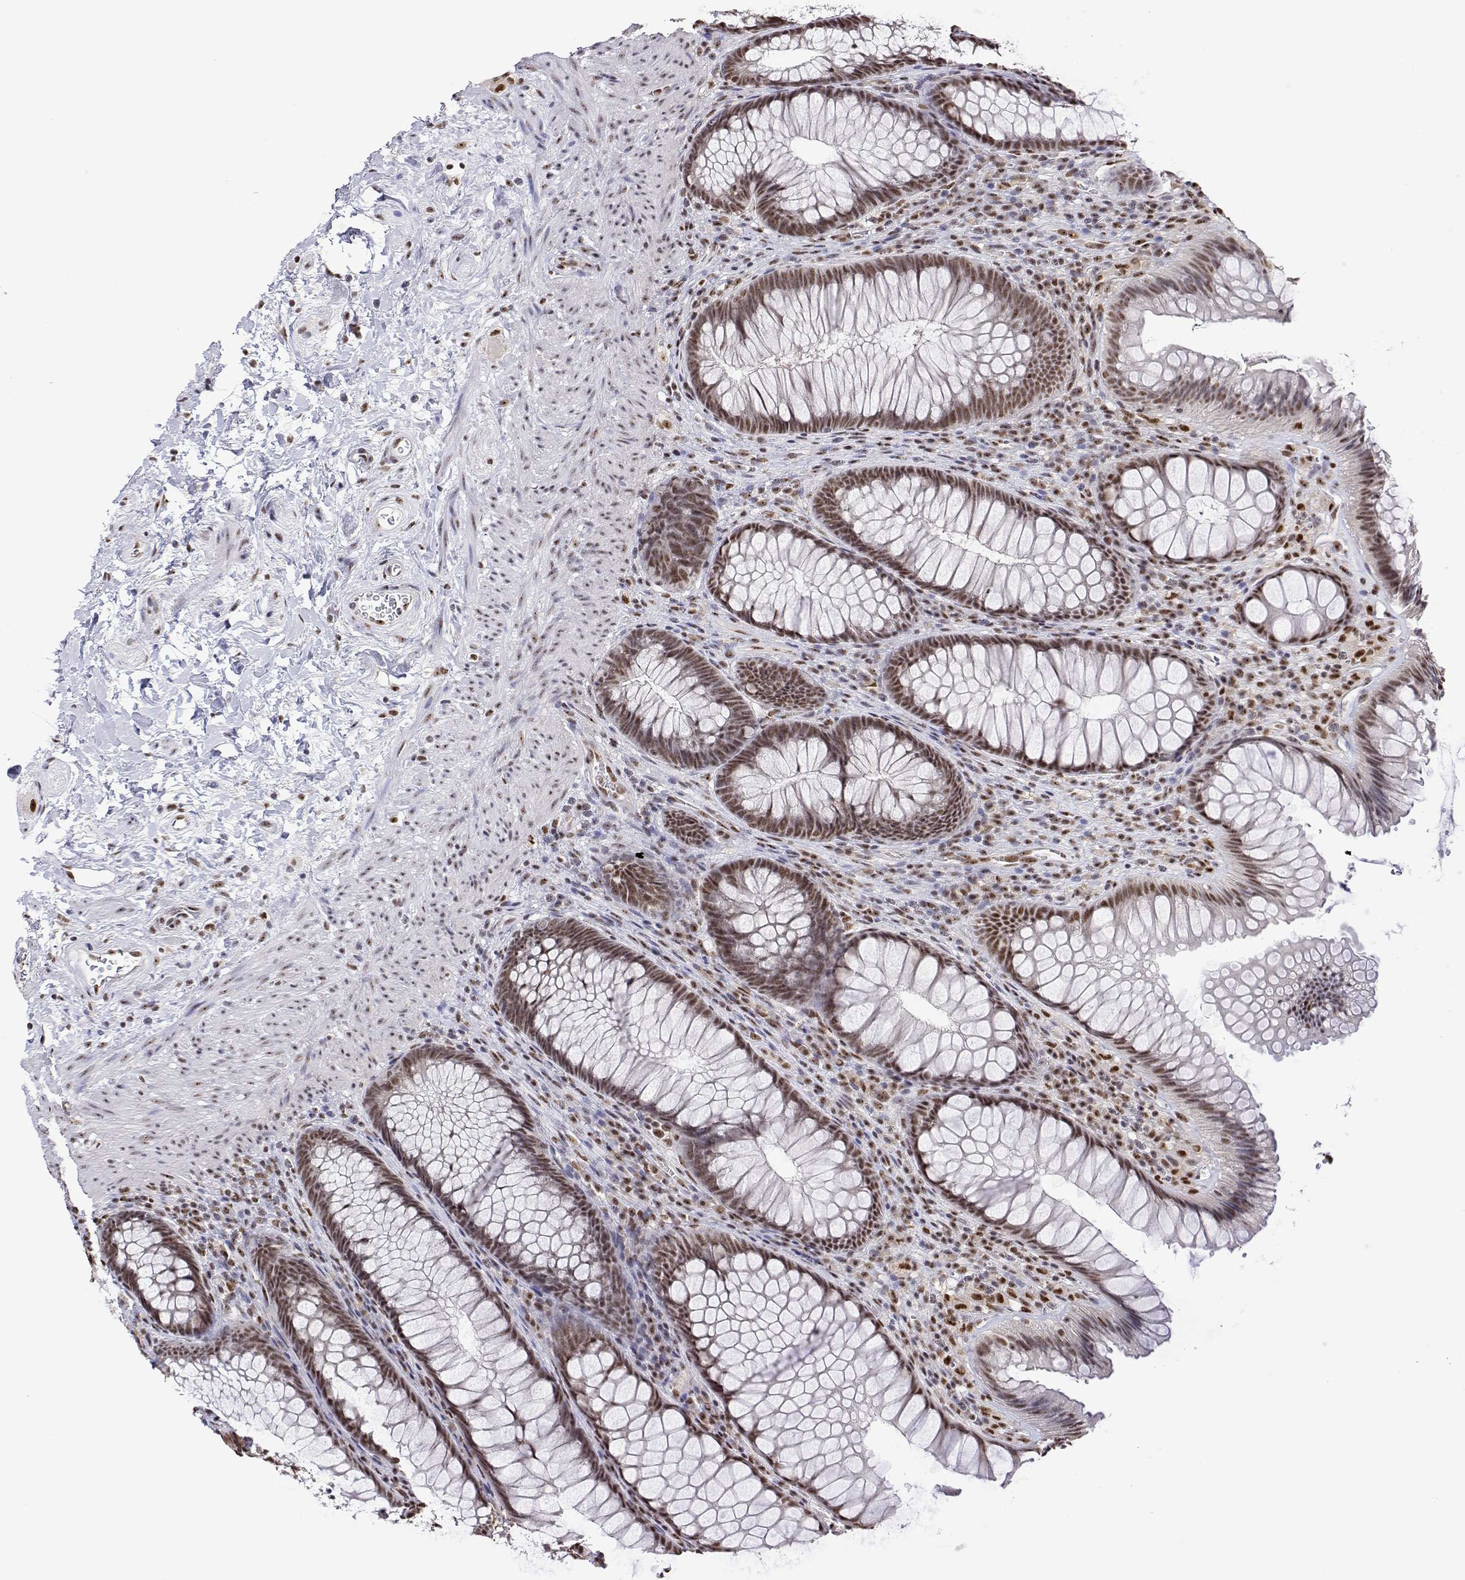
{"staining": {"intensity": "moderate", "quantity": ">75%", "location": "nuclear"}, "tissue": "rectum", "cell_type": "Glandular cells", "image_type": "normal", "snomed": [{"axis": "morphology", "description": "Normal tissue, NOS"}, {"axis": "topography", "description": "Smooth muscle"}, {"axis": "topography", "description": "Rectum"}], "caption": "Immunohistochemistry (IHC) (DAB) staining of benign rectum displays moderate nuclear protein positivity in approximately >75% of glandular cells.", "gene": "ADAR", "patient": {"sex": "male", "age": 53}}